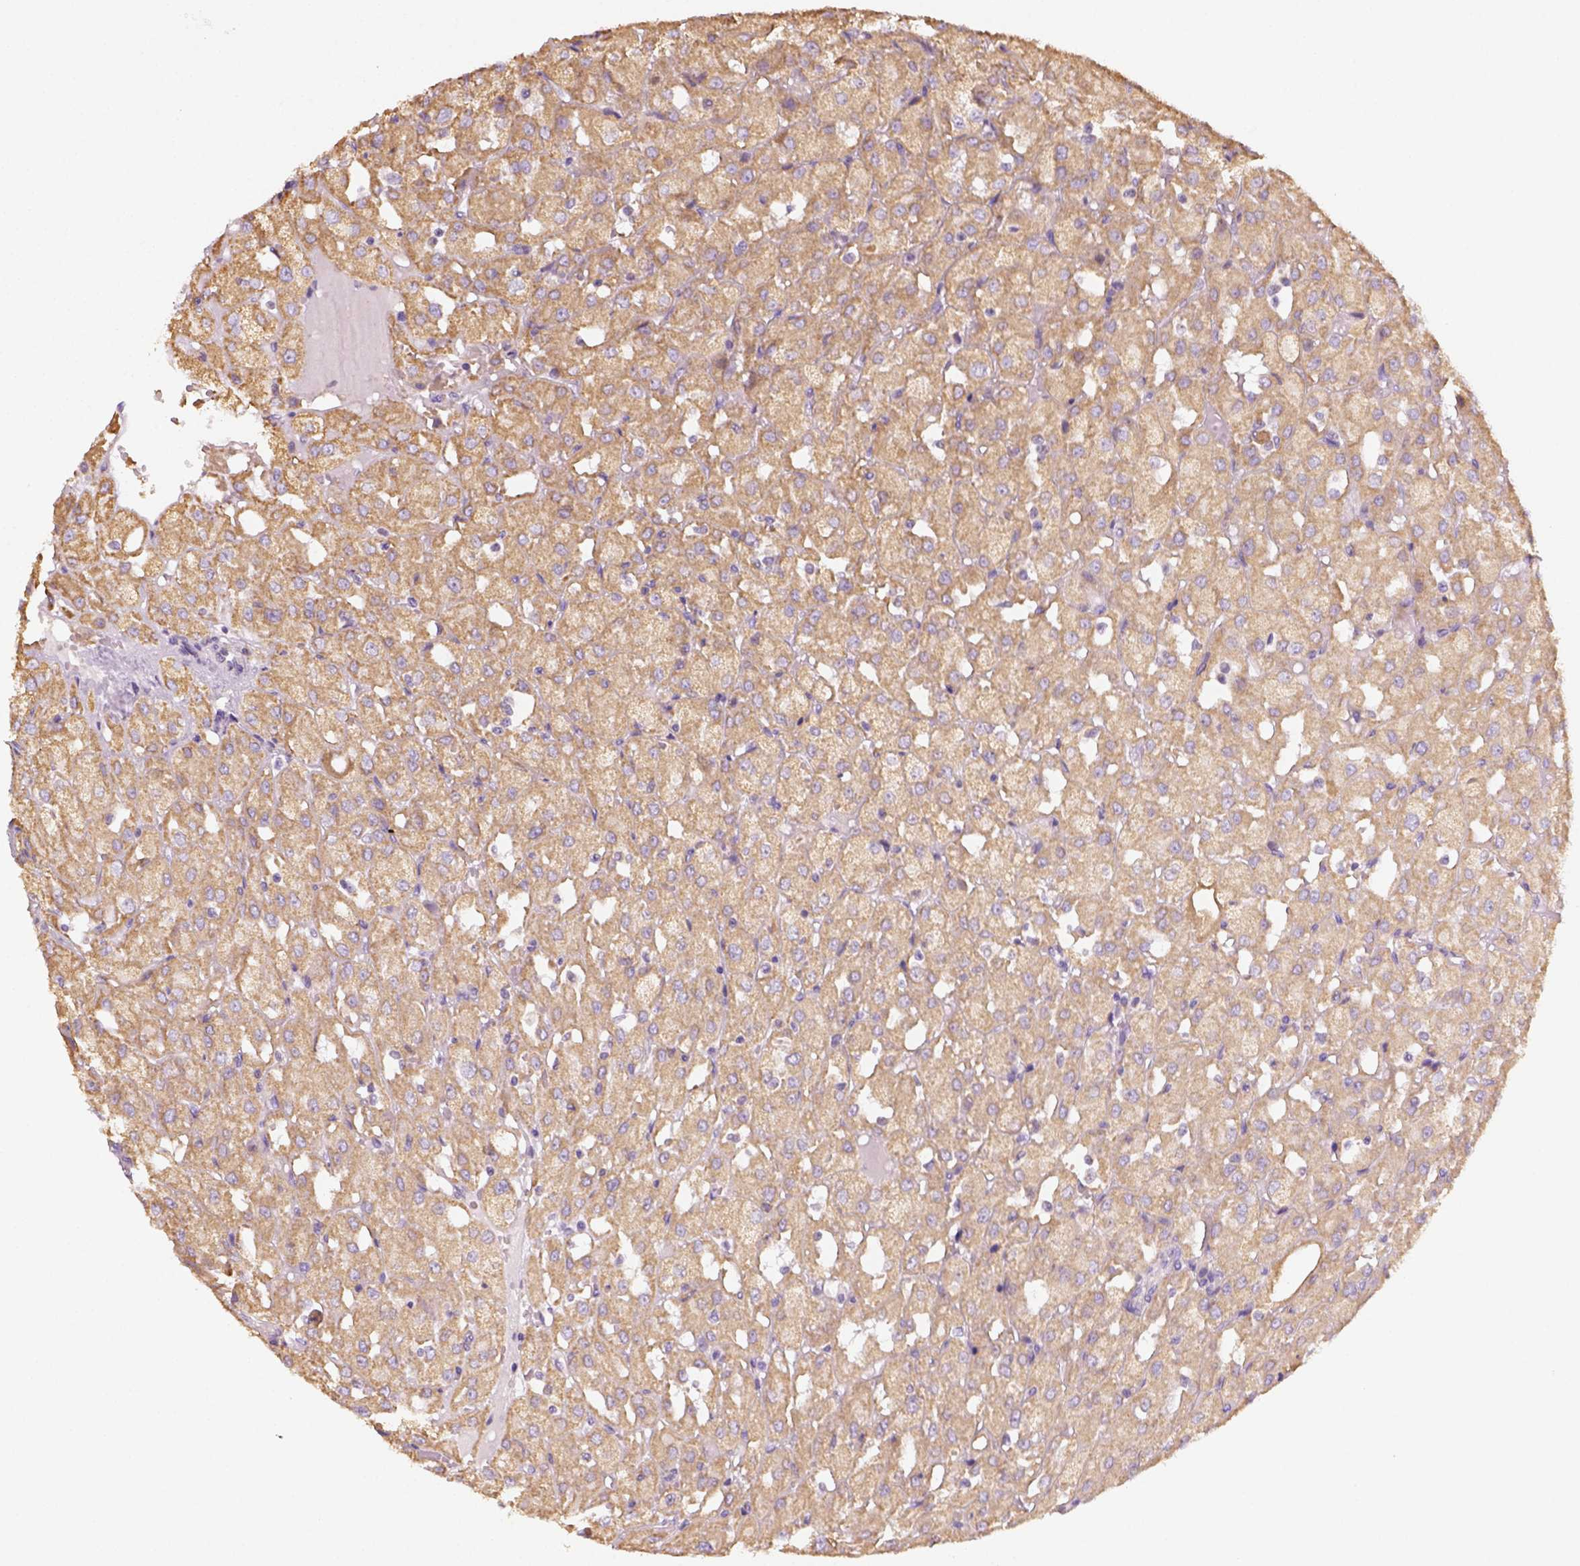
{"staining": {"intensity": "weak", "quantity": ">75%", "location": "cytoplasmic/membranous"}, "tissue": "renal cancer", "cell_type": "Tumor cells", "image_type": "cancer", "snomed": [{"axis": "morphology", "description": "Adenocarcinoma, NOS"}, {"axis": "topography", "description": "Kidney"}], "caption": "Immunohistochemical staining of renal cancer shows low levels of weak cytoplasmic/membranous staining in approximately >75% of tumor cells. The staining is performed using DAB (3,3'-diaminobenzidine) brown chromogen to label protein expression. The nuclei are counter-stained blue using hematoxylin.", "gene": "AWAT2", "patient": {"sex": "male", "age": 72}}